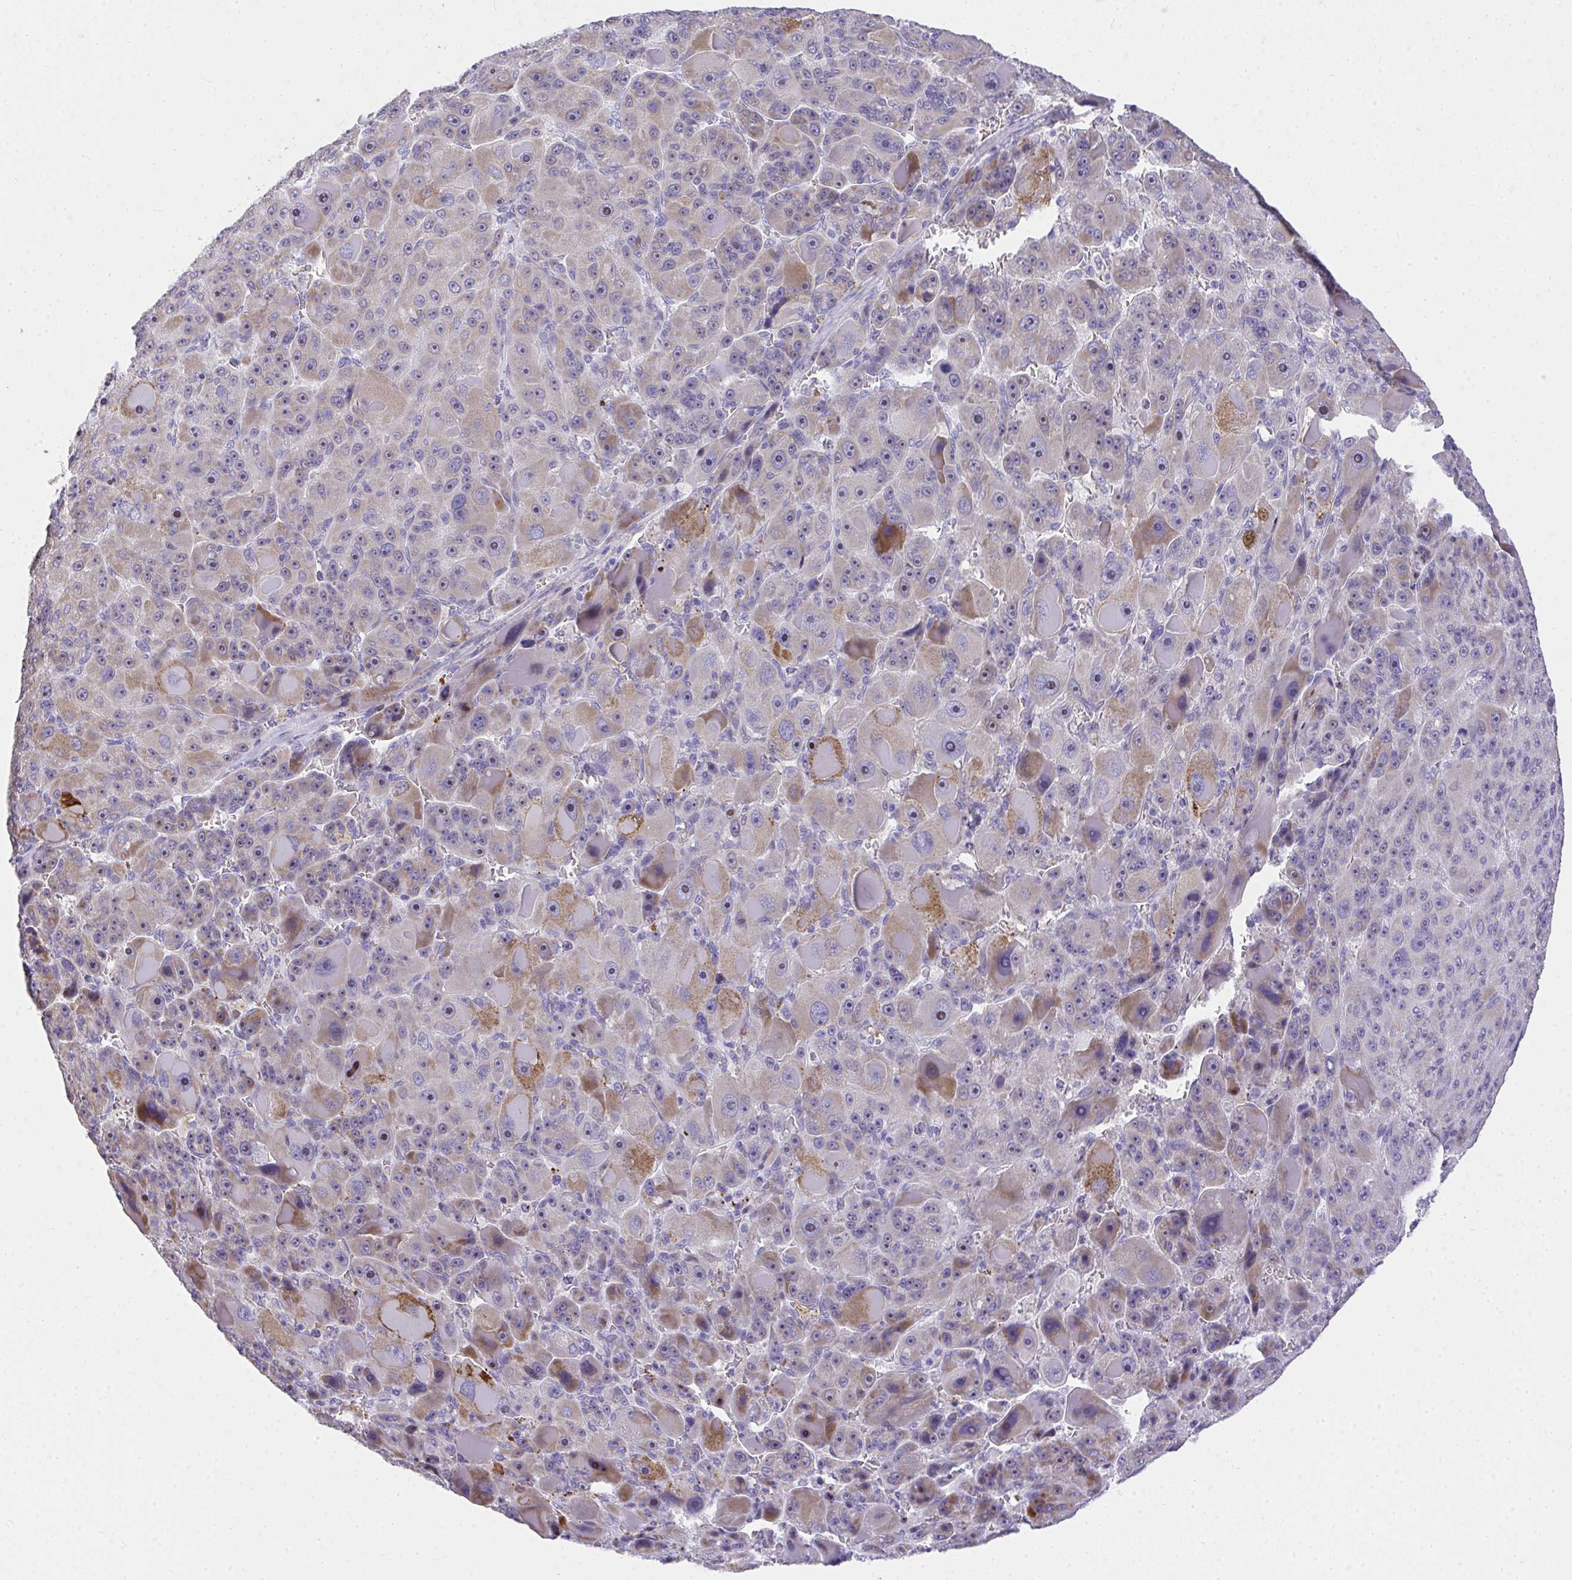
{"staining": {"intensity": "moderate", "quantity": "<25%", "location": "cytoplasmic/membranous"}, "tissue": "liver cancer", "cell_type": "Tumor cells", "image_type": "cancer", "snomed": [{"axis": "morphology", "description": "Carcinoma, Hepatocellular, NOS"}, {"axis": "topography", "description": "Liver"}], "caption": "Protein analysis of liver cancer (hepatocellular carcinoma) tissue exhibits moderate cytoplasmic/membranous staining in approximately <25% of tumor cells. (Stains: DAB (3,3'-diaminobenzidine) in brown, nuclei in blue, Microscopy: brightfield microscopy at high magnification).", "gene": "ADRA2C", "patient": {"sex": "male", "age": 76}}